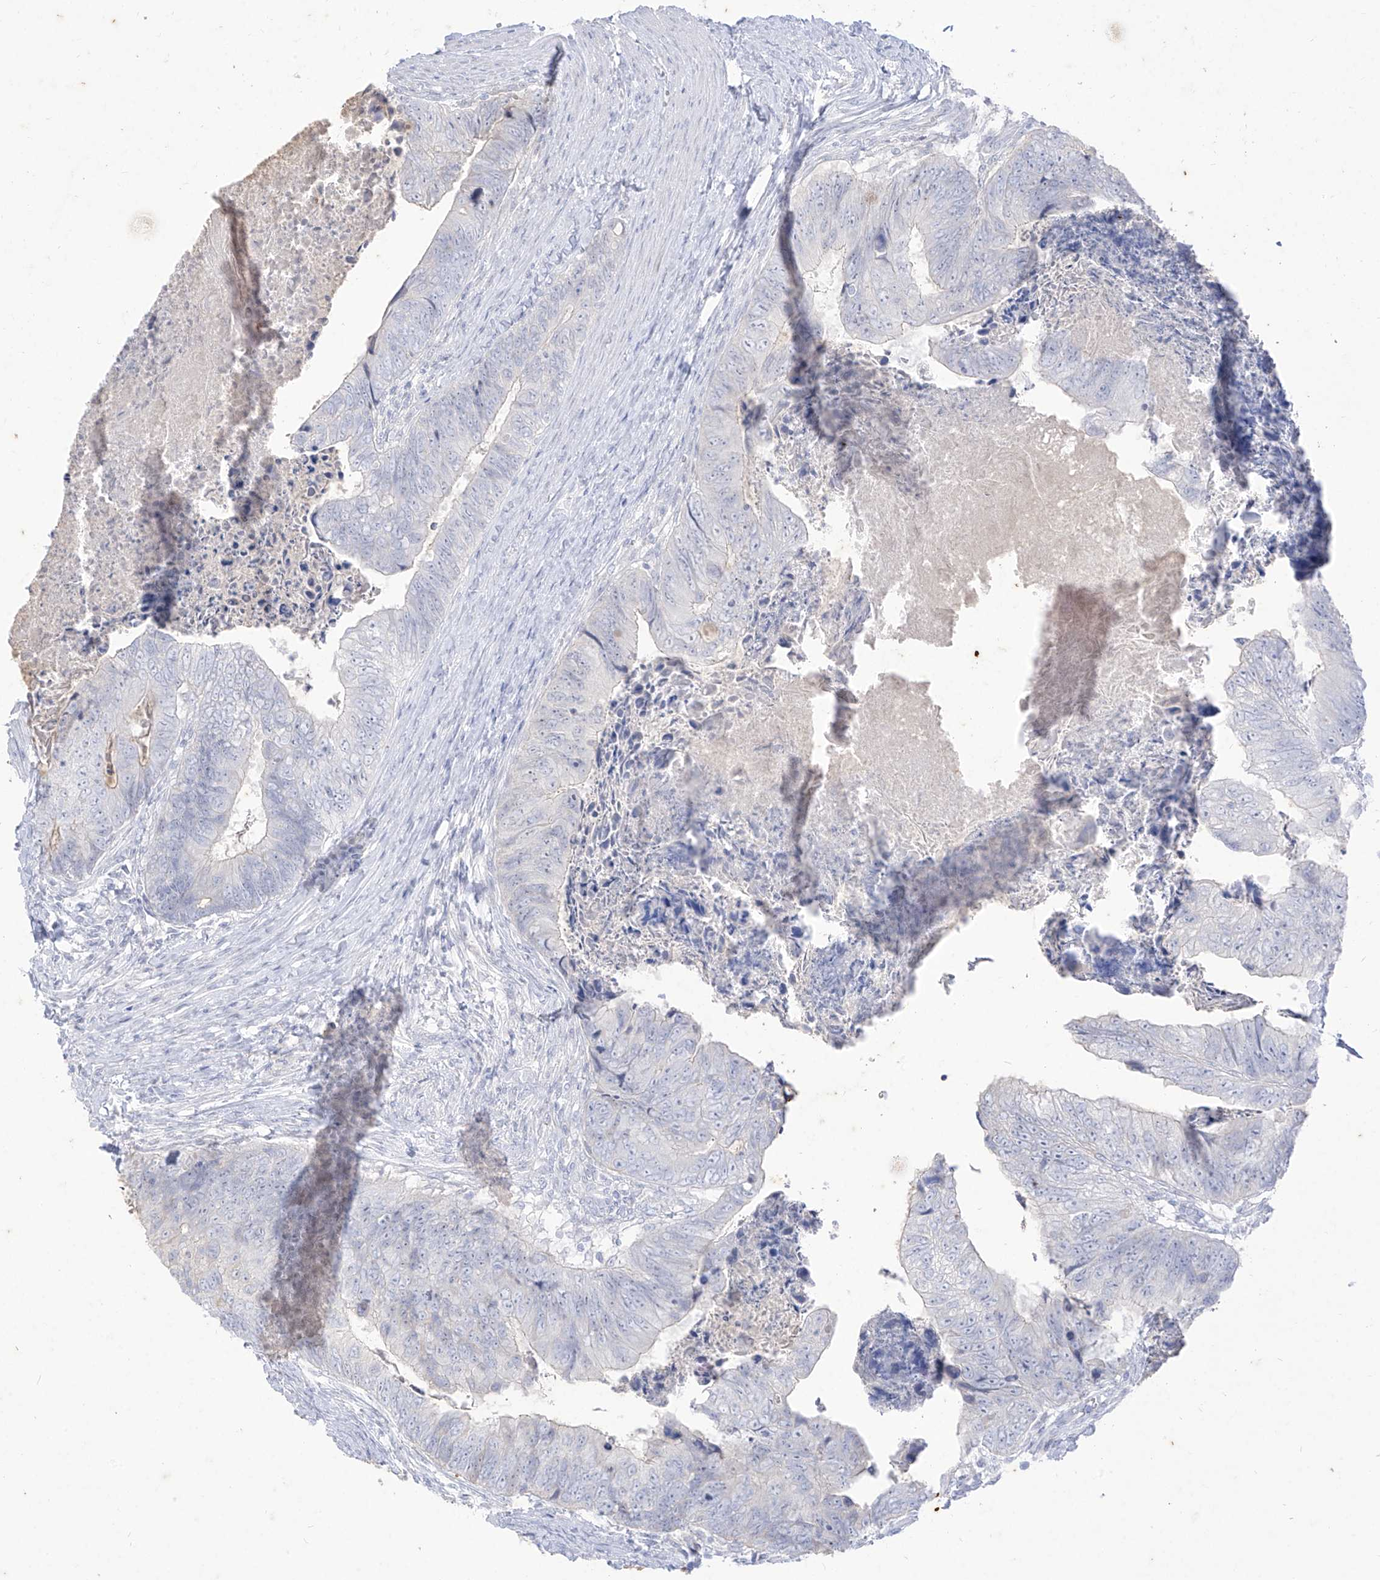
{"staining": {"intensity": "negative", "quantity": "none", "location": "none"}, "tissue": "colorectal cancer", "cell_type": "Tumor cells", "image_type": "cancer", "snomed": [{"axis": "morphology", "description": "Adenocarcinoma, NOS"}, {"axis": "topography", "description": "Colon"}], "caption": "A high-resolution photomicrograph shows IHC staining of colorectal cancer, which exhibits no significant staining in tumor cells.", "gene": "TGM4", "patient": {"sex": "female", "age": 67}}